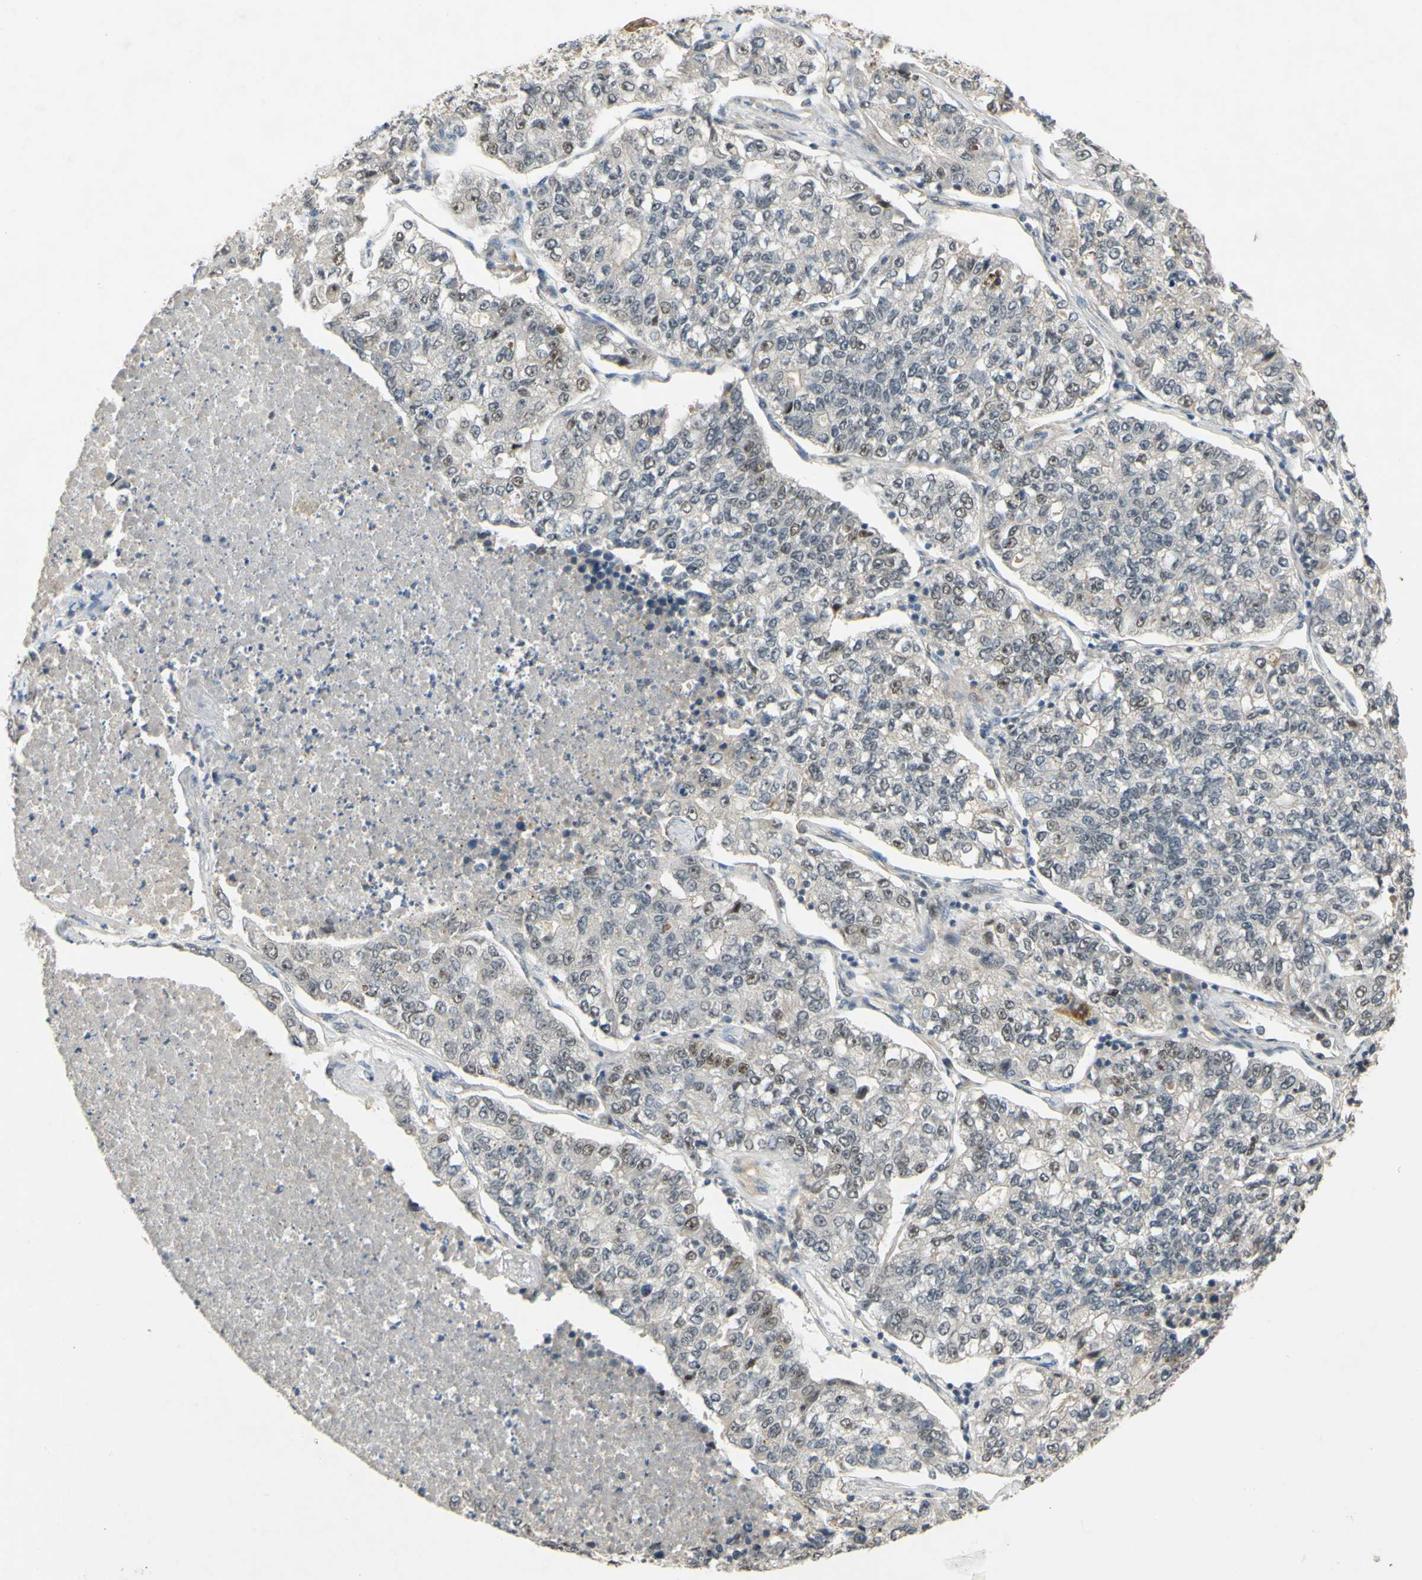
{"staining": {"intensity": "weak", "quantity": "<25%", "location": "nuclear"}, "tissue": "lung cancer", "cell_type": "Tumor cells", "image_type": "cancer", "snomed": [{"axis": "morphology", "description": "Adenocarcinoma, NOS"}, {"axis": "topography", "description": "Lung"}], "caption": "Lung cancer was stained to show a protein in brown. There is no significant staining in tumor cells.", "gene": "ALK", "patient": {"sex": "male", "age": 49}}